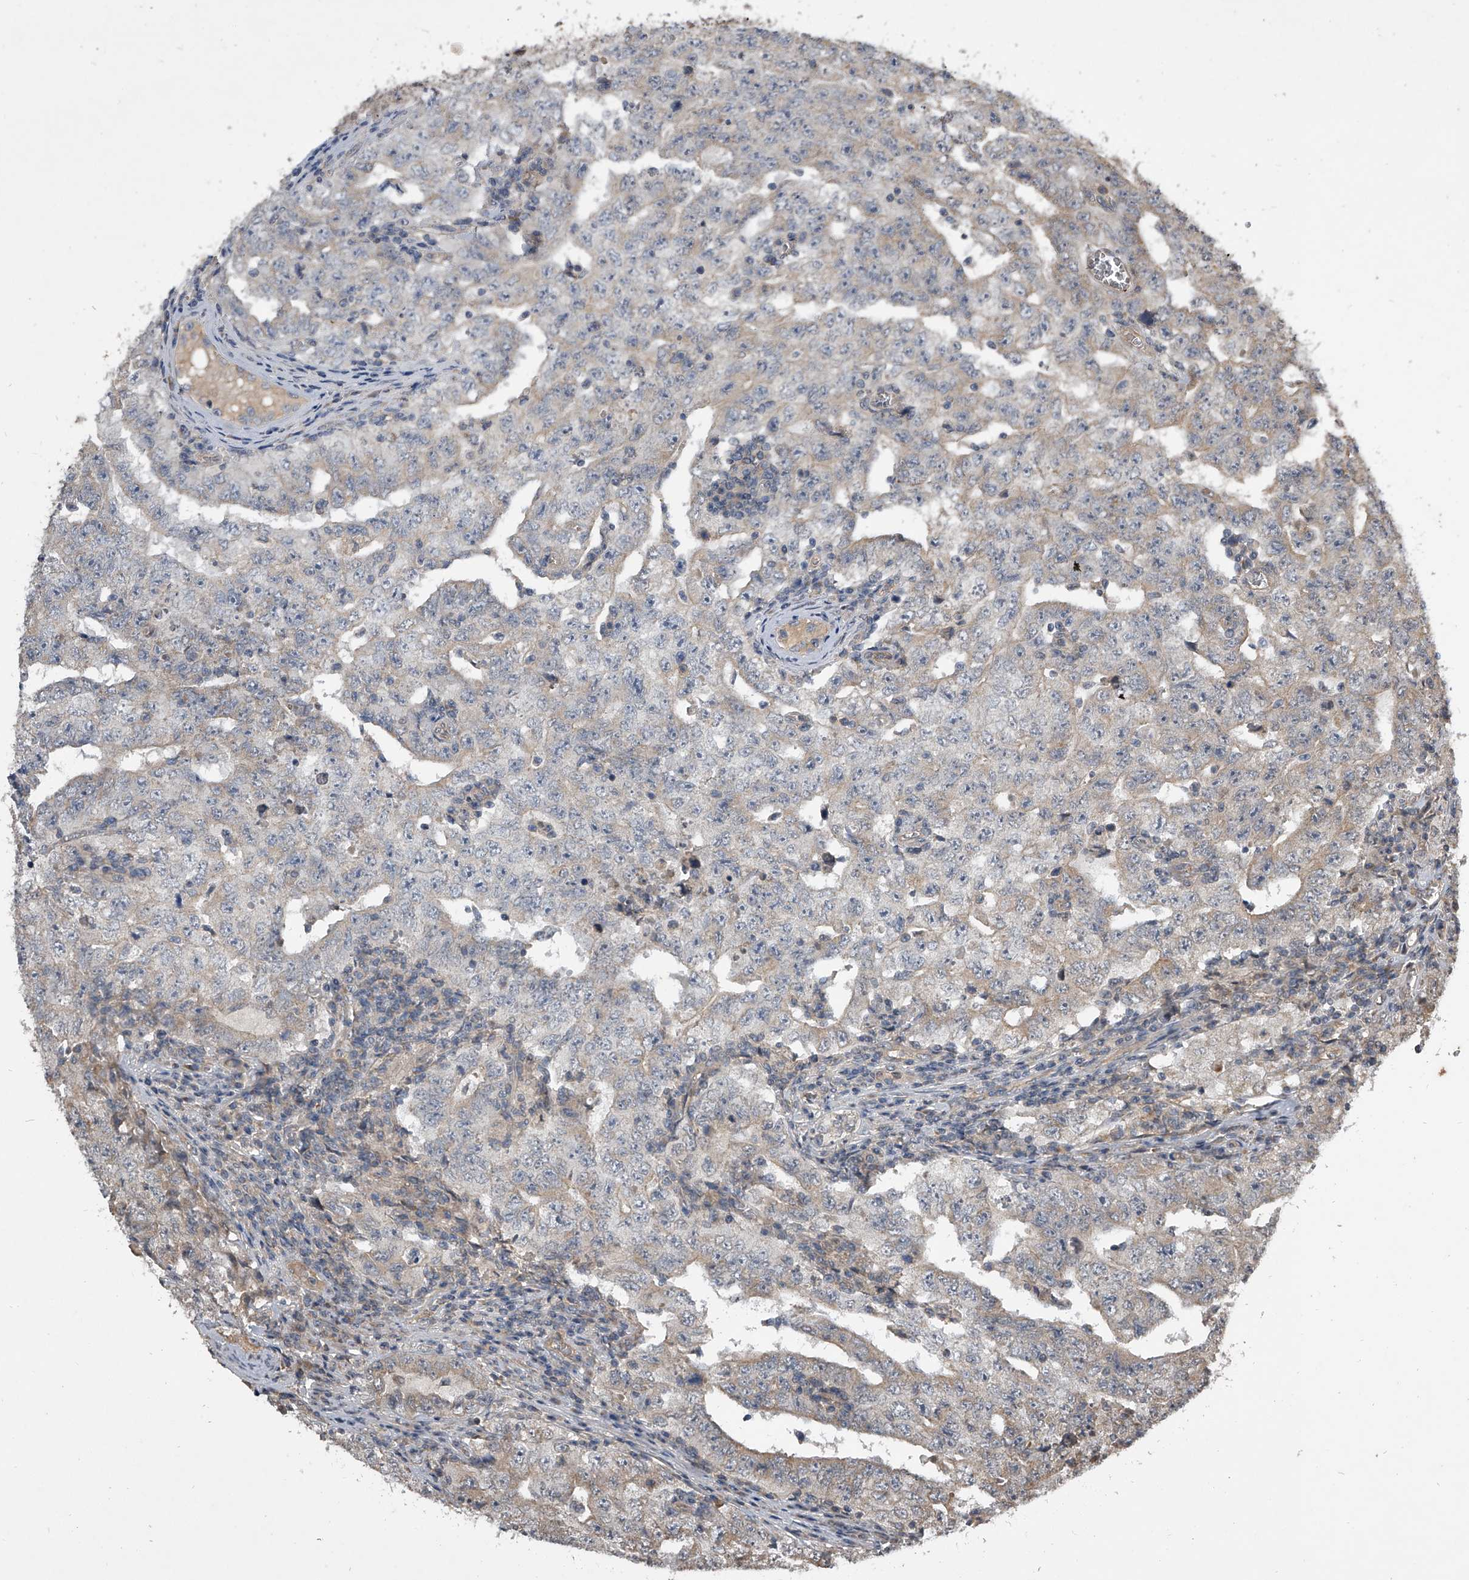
{"staining": {"intensity": "weak", "quantity": "<25%", "location": "cytoplasmic/membranous"}, "tissue": "testis cancer", "cell_type": "Tumor cells", "image_type": "cancer", "snomed": [{"axis": "morphology", "description": "Carcinoma, Embryonal, NOS"}, {"axis": "topography", "description": "Testis"}], "caption": "Tumor cells show no significant expression in testis embryonal carcinoma.", "gene": "NFS1", "patient": {"sex": "male", "age": 26}}